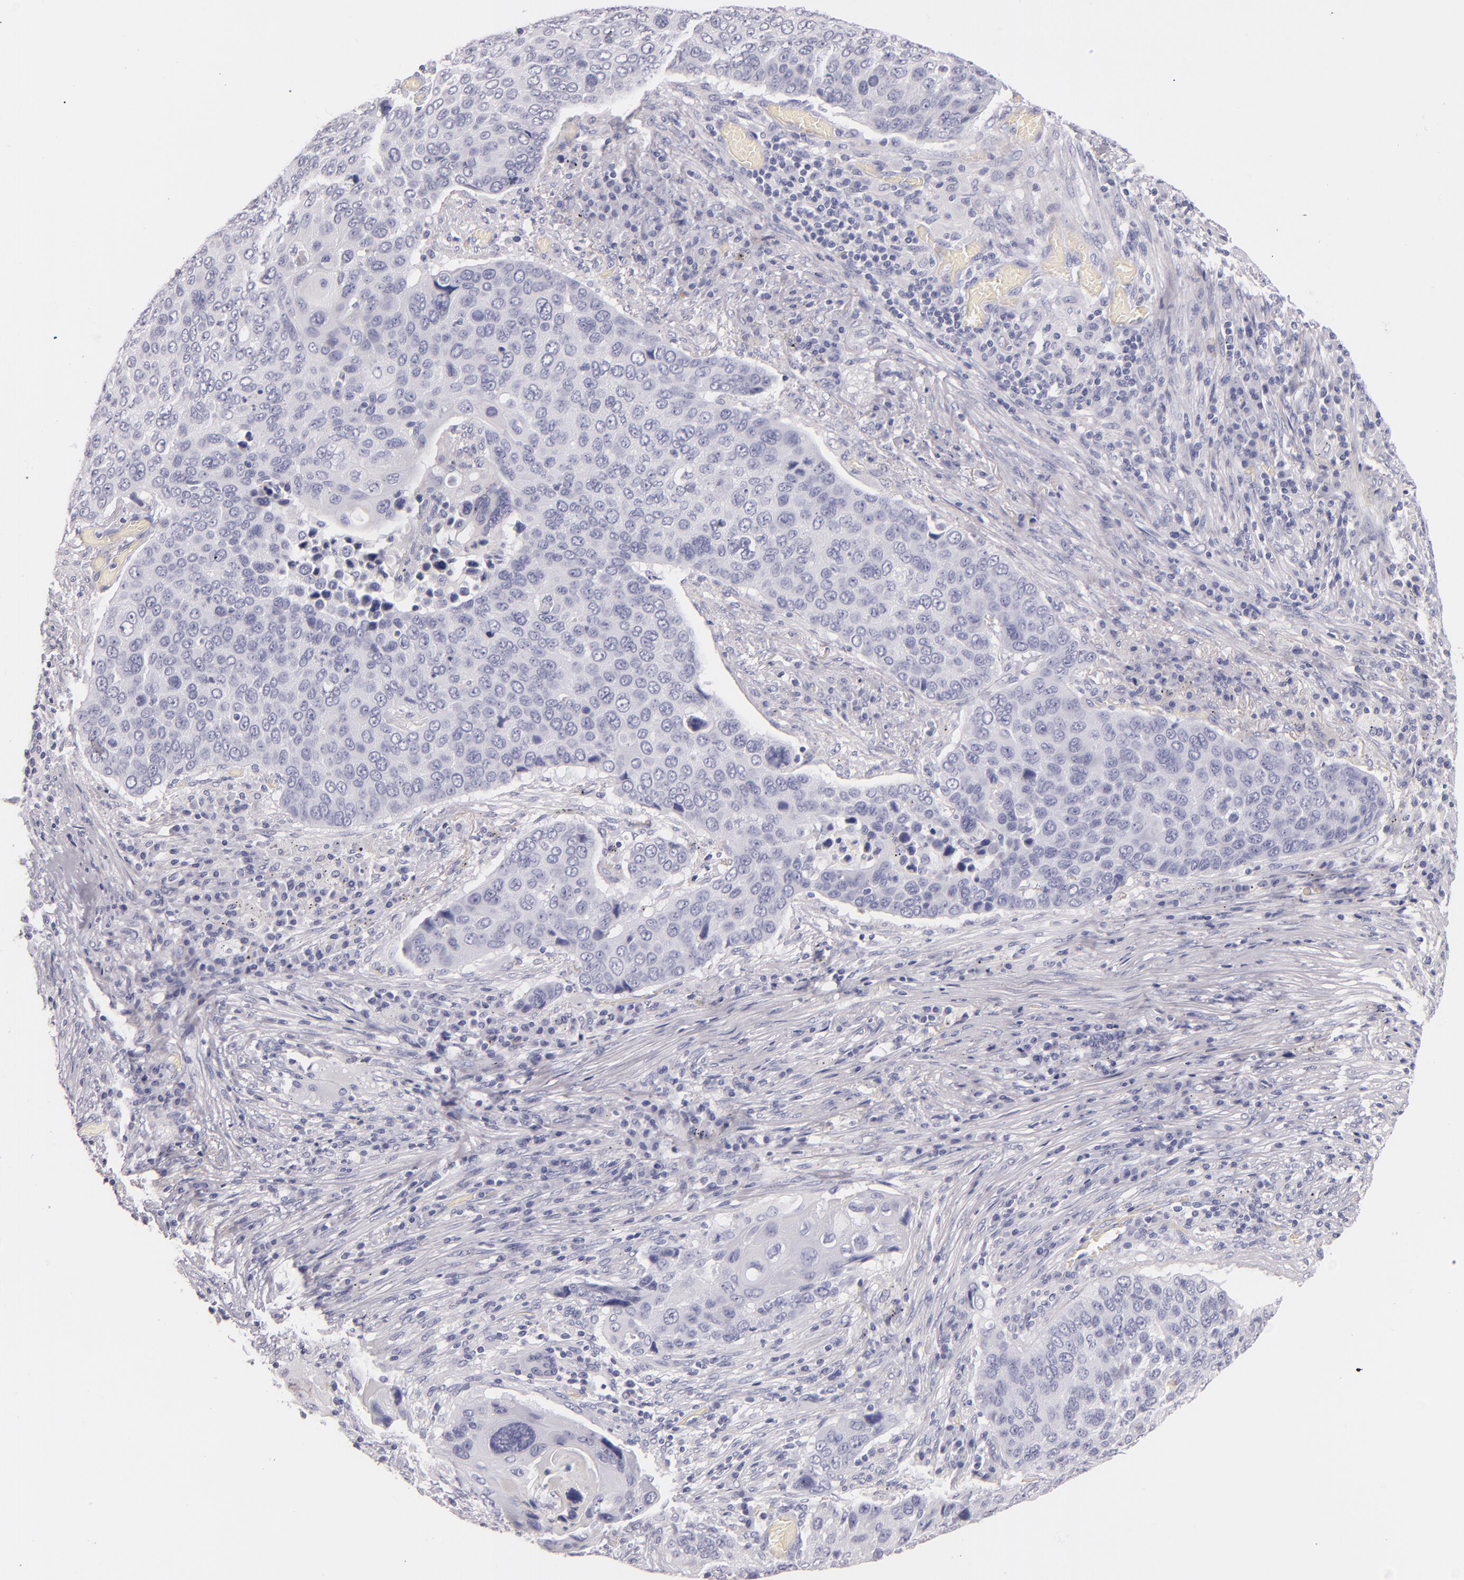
{"staining": {"intensity": "negative", "quantity": "none", "location": "none"}, "tissue": "lung cancer", "cell_type": "Tumor cells", "image_type": "cancer", "snomed": [{"axis": "morphology", "description": "Squamous cell carcinoma, NOS"}, {"axis": "topography", "description": "Lung"}], "caption": "There is no significant expression in tumor cells of lung cancer.", "gene": "FABP1", "patient": {"sex": "male", "age": 68}}